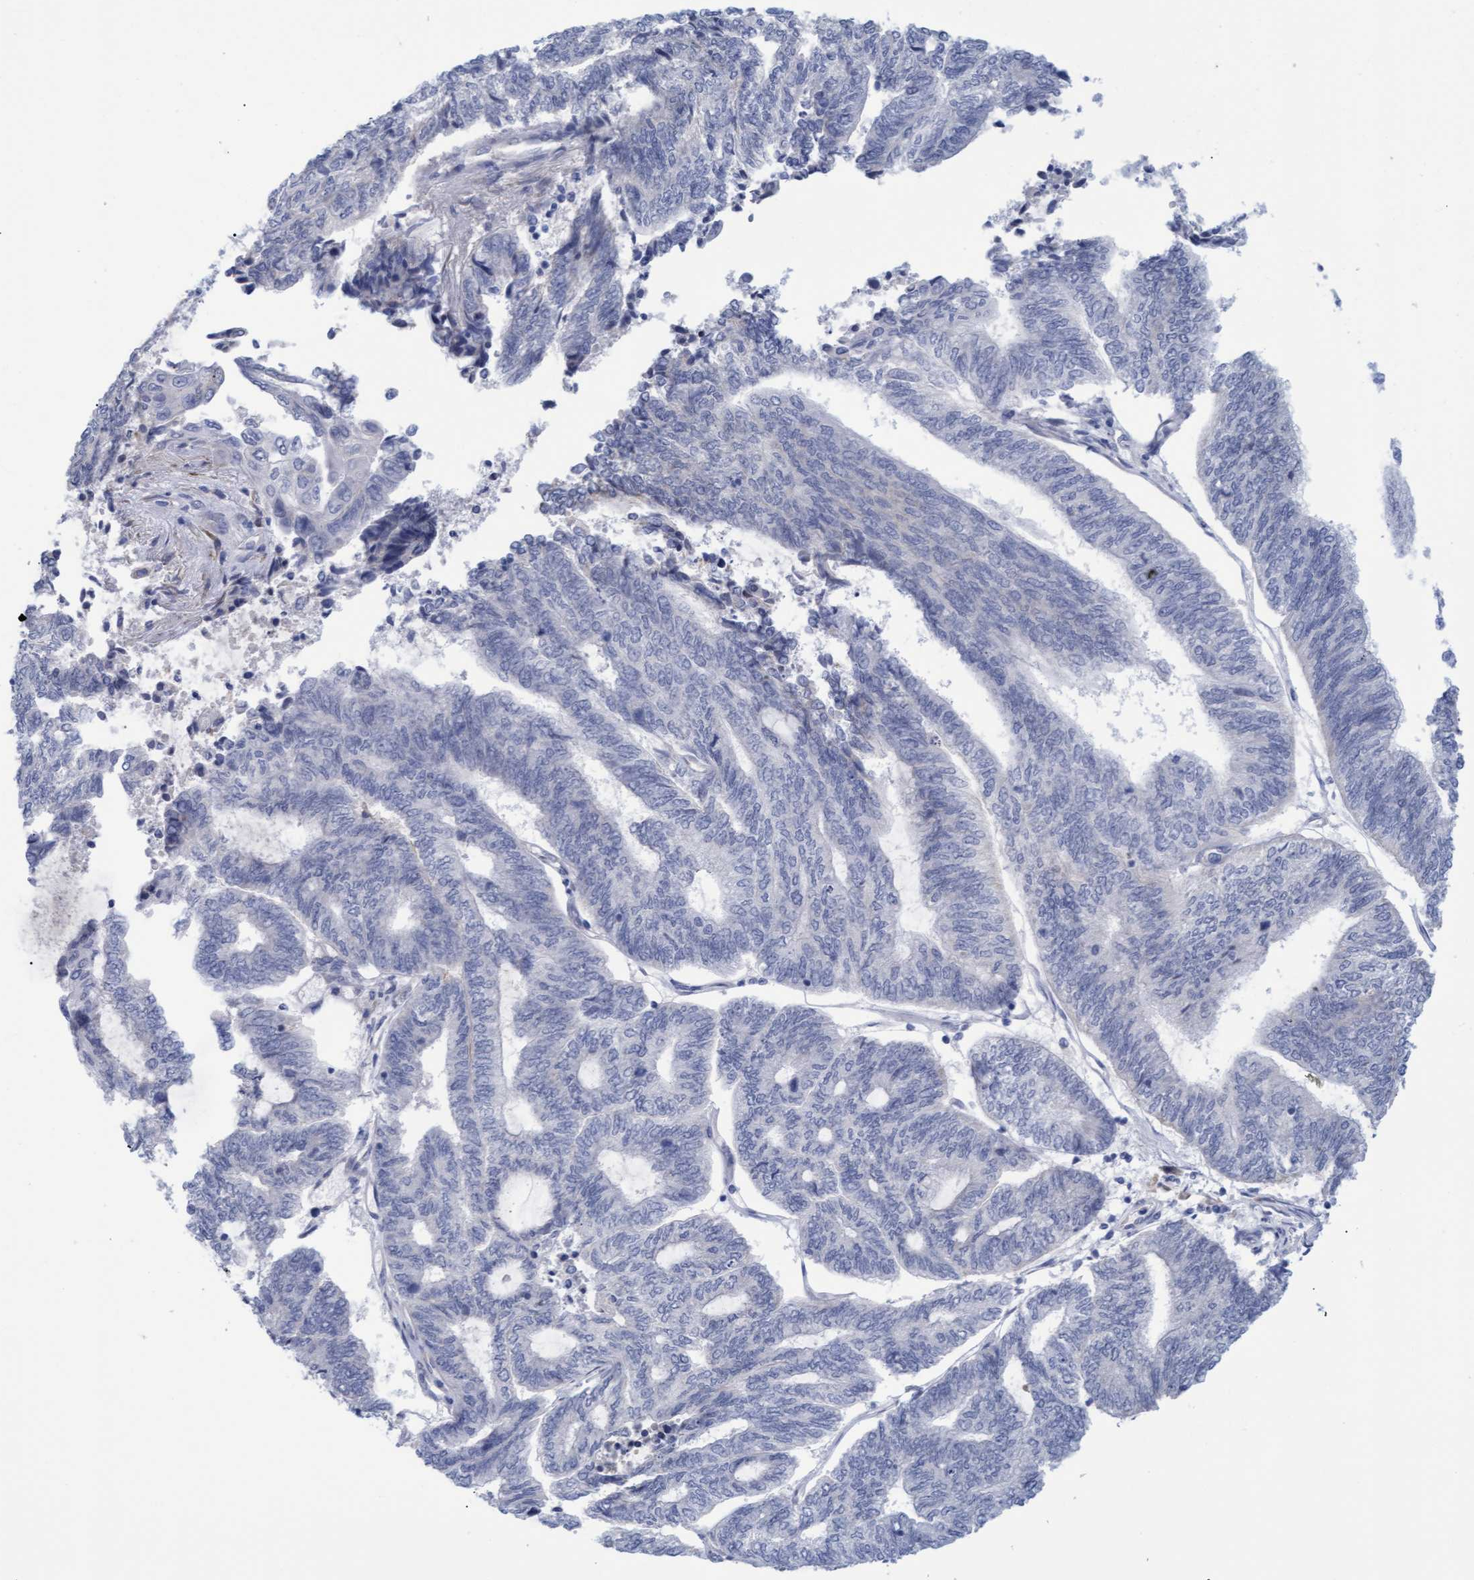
{"staining": {"intensity": "negative", "quantity": "none", "location": "none"}, "tissue": "endometrial cancer", "cell_type": "Tumor cells", "image_type": "cancer", "snomed": [{"axis": "morphology", "description": "Adenocarcinoma, NOS"}, {"axis": "topography", "description": "Uterus"}, {"axis": "topography", "description": "Endometrium"}], "caption": "Tumor cells are negative for brown protein staining in endometrial adenocarcinoma.", "gene": "STXBP1", "patient": {"sex": "female", "age": 70}}